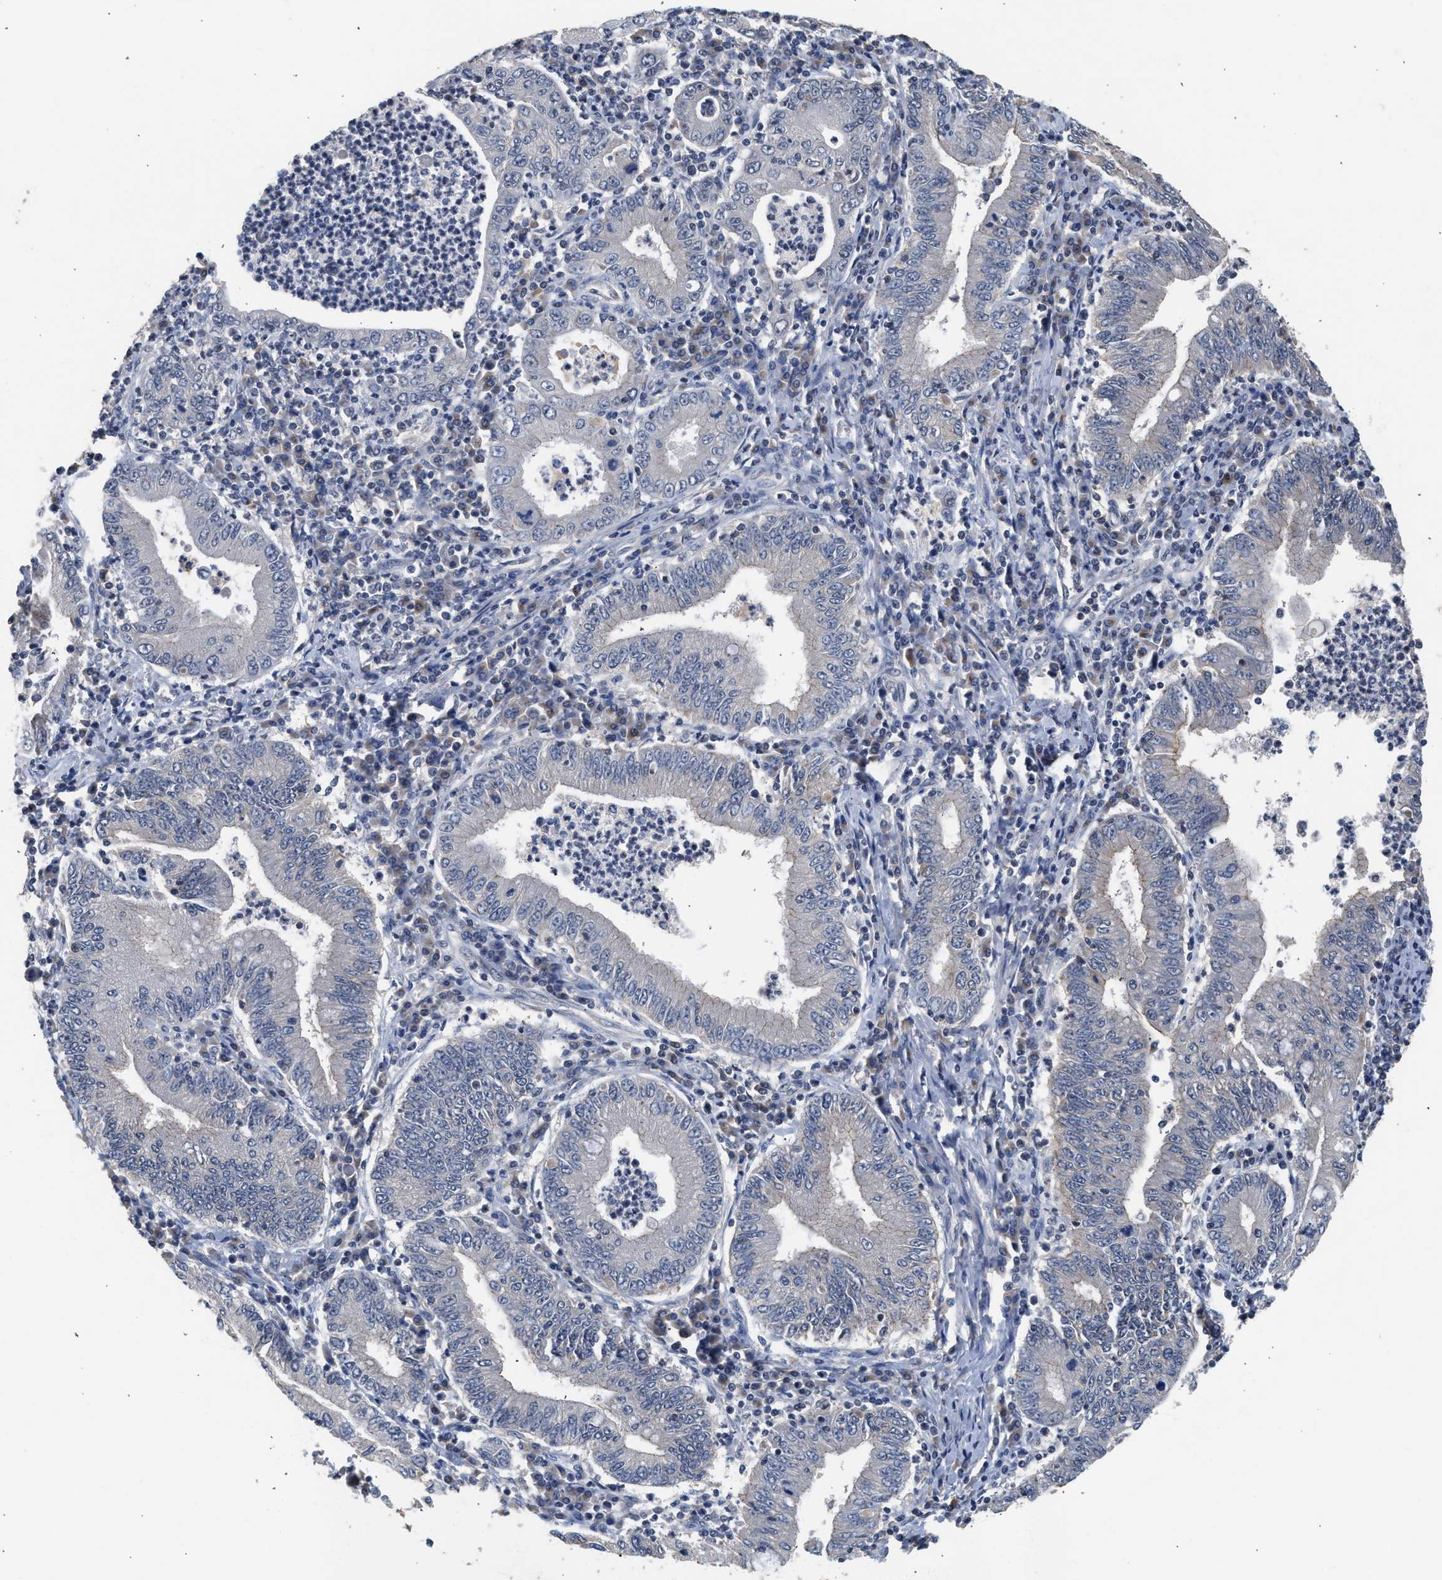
{"staining": {"intensity": "negative", "quantity": "none", "location": "none"}, "tissue": "stomach cancer", "cell_type": "Tumor cells", "image_type": "cancer", "snomed": [{"axis": "morphology", "description": "Normal tissue, NOS"}, {"axis": "morphology", "description": "Adenocarcinoma, NOS"}, {"axis": "topography", "description": "Esophagus"}, {"axis": "topography", "description": "Stomach, upper"}, {"axis": "topography", "description": "Peripheral nerve tissue"}], "caption": "A histopathology image of human stomach cancer is negative for staining in tumor cells. (Brightfield microscopy of DAB immunohistochemistry (IHC) at high magnification).", "gene": "CSF3R", "patient": {"sex": "male", "age": 62}}